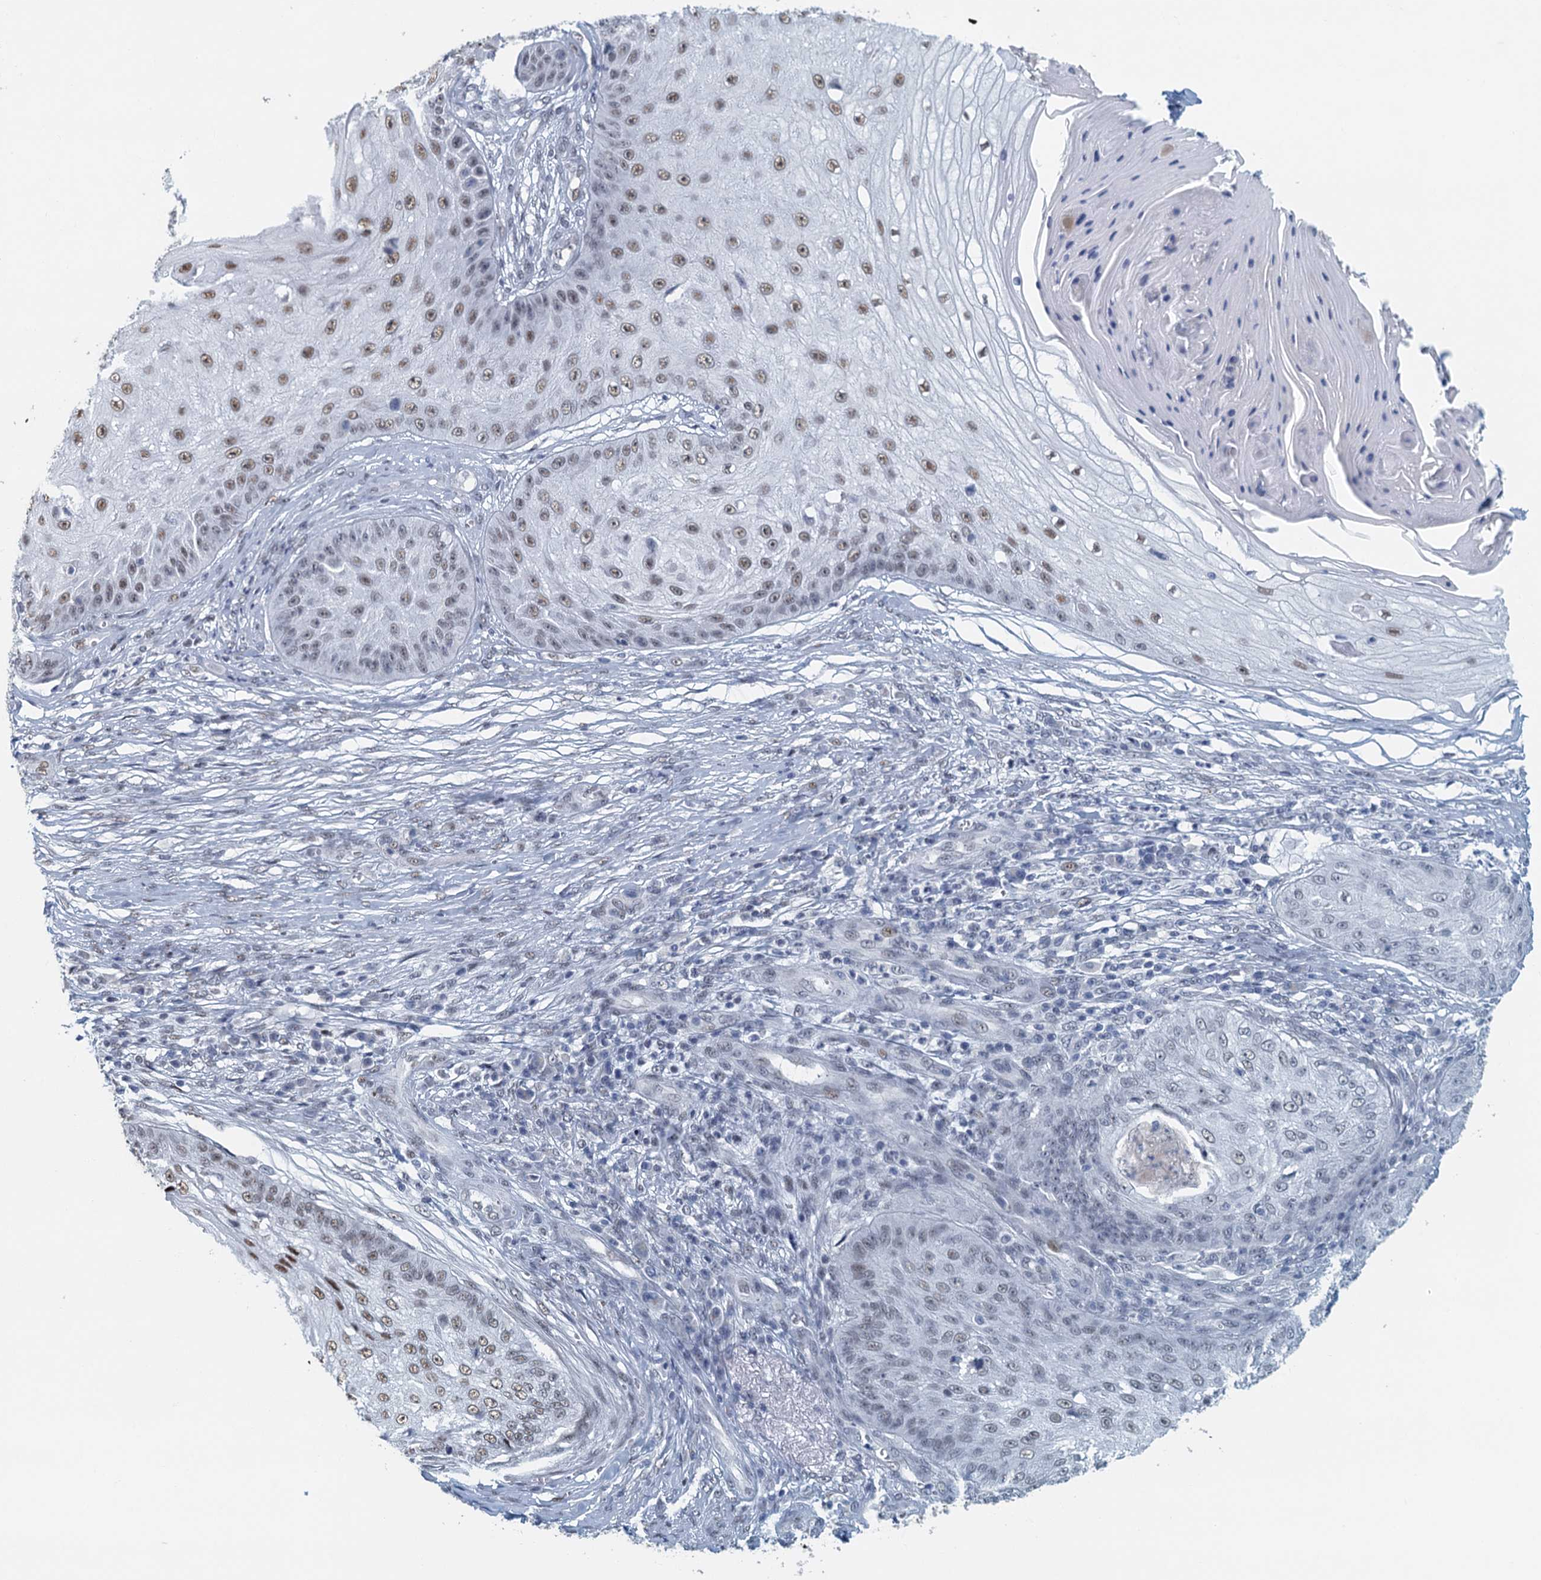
{"staining": {"intensity": "moderate", "quantity": ">75%", "location": "nuclear"}, "tissue": "skin cancer", "cell_type": "Tumor cells", "image_type": "cancer", "snomed": [{"axis": "morphology", "description": "Squamous cell carcinoma, NOS"}, {"axis": "topography", "description": "Skin"}], "caption": "Brown immunohistochemical staining in skin squamous cell carcinoma shows moderate nuclear expression in about >75% of tumor cells. (Brightfield microscopy of DAB IHC at high magnification).", "gene": "TTLL9", "patient": {"sex": "male", "age": 70}}